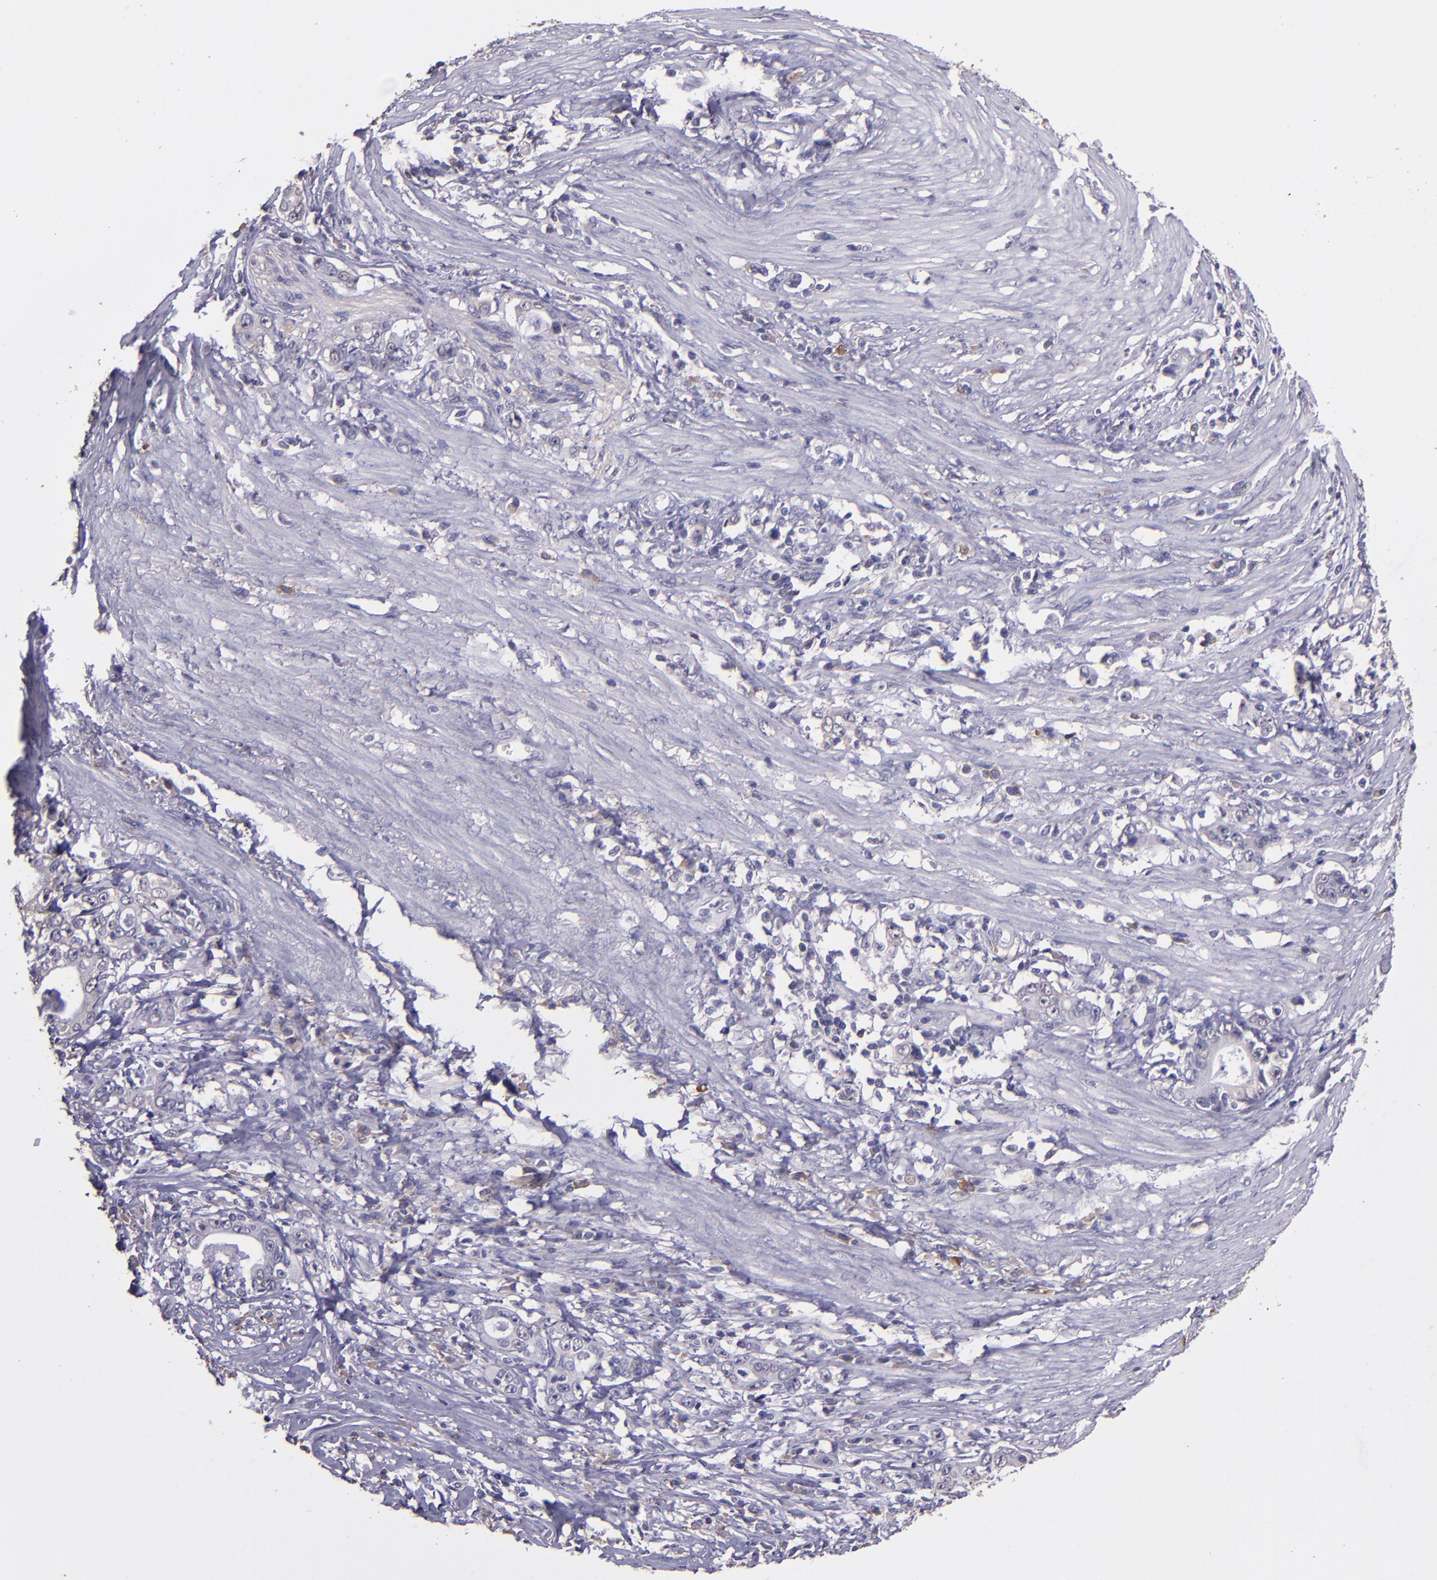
{"staining": {"intensity": "negative", "quantity": "none", "location": "none"}, "tissue": "stomach cancer", "cell_type": "Tumor cells", "image_type": "cancer", "snomed": [{"axis": "morphology", "description": "Adenocarcinoma, NOS"}, {"axis": "topography", "description": "Stomach, lower"}], "caption": "Stomach cancer stained for a protein using IHC exhibits no expression tumor cells.", "gene": "PAPPA", "patient": {"sex": "female", "age": 72}}